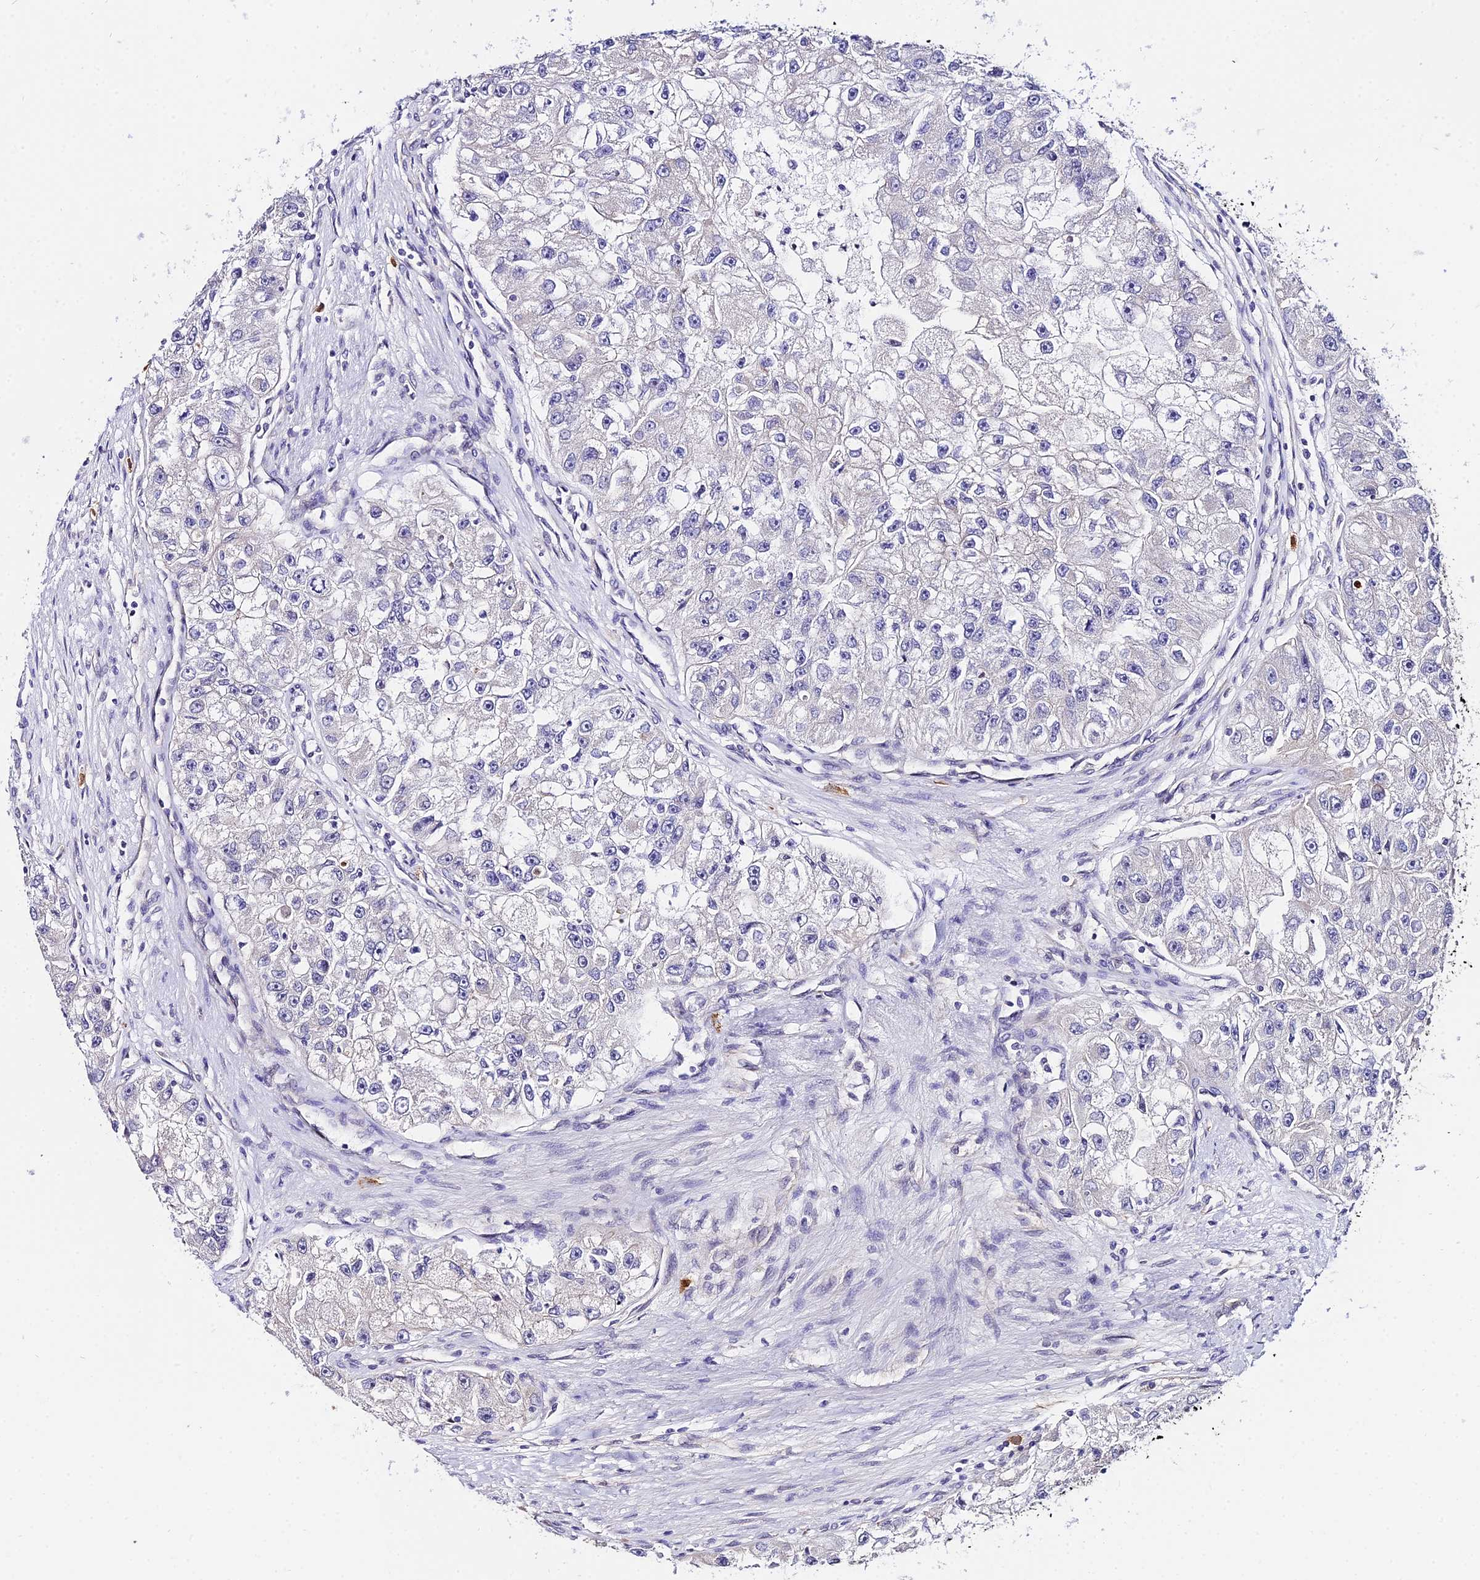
{"staining": {"intensity": "negative", "quantity": "none", "location": "none"}, "tissue": "renal cancer", "cell_type": "Tumor cells", "image_type": "cancer", "snomed": [{"axis": "morphology", "description": "Adenocarcinoma, NOS"}, {"axis": "topography", "description": "Kidney"}], "caption": "An IHC image of renal cancer is shown. There is no staining in tumor cells of renal cancer.", "gene": "POLR2I", "patient": {"sex": "male", "age": 63}}